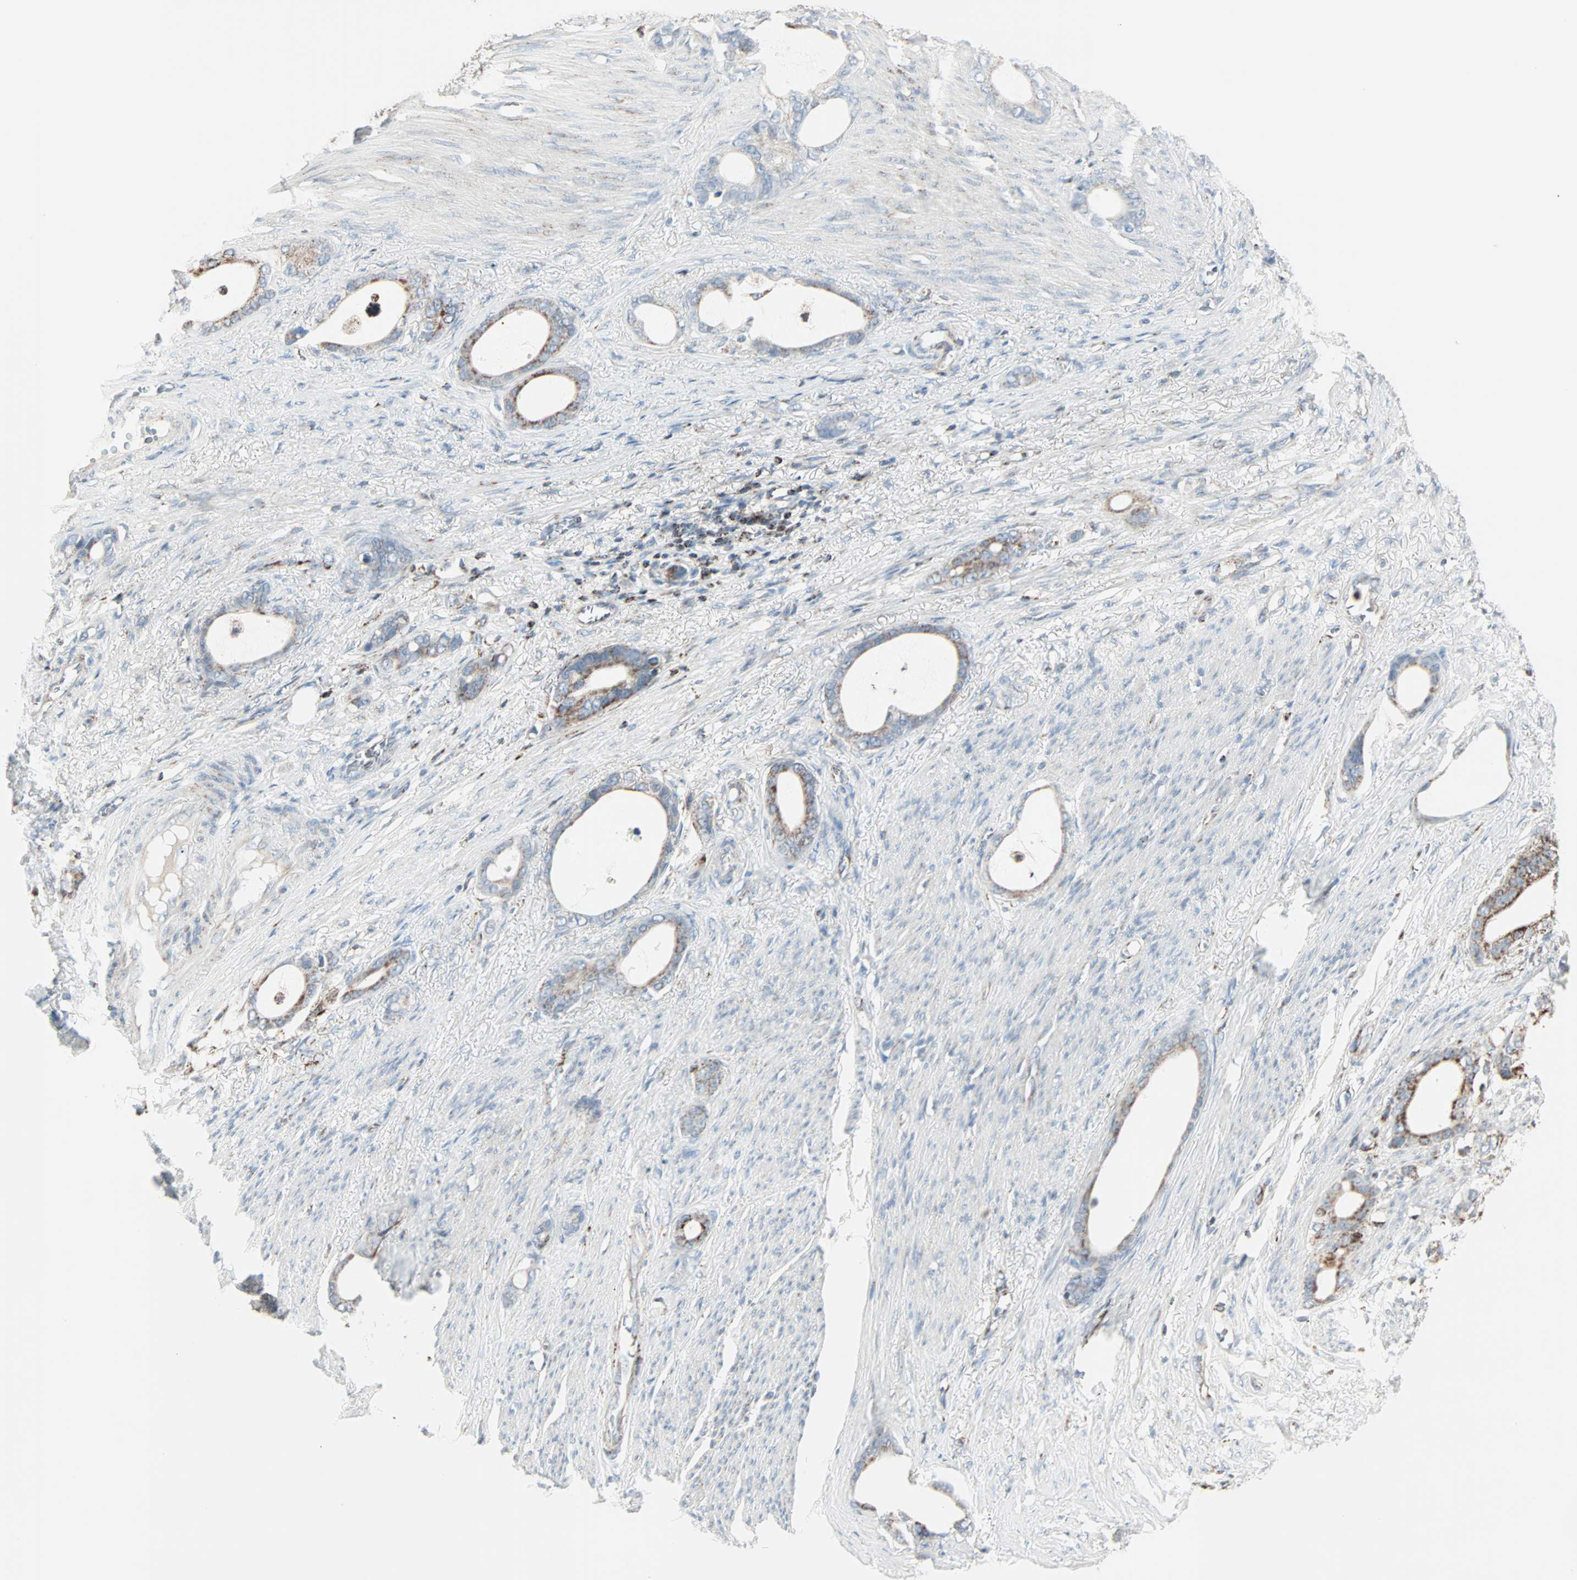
{"staining": {"intensity": "moderate", "quantity": "<25%", "location": "cytoplasmic/membranous"}, "tissue": "stomach cancer", "cell_type": "Tumor cells", "image_type": "cancer", "snomed": [{"axis": "morphology", "description": "Adenocarcinoma, NOS"}, {"axis": "topography", "description": "Stomach"}], "caption": "A photomicrograph showing moderate cytoplasmic/membranous staining in about <25% of tumor cells in stomach cancer (adenocarcinoma), as visualized by brown immunohistochemical staining.", "gene": "IDH2", "patient": {"sex": "female", "age": 75}}